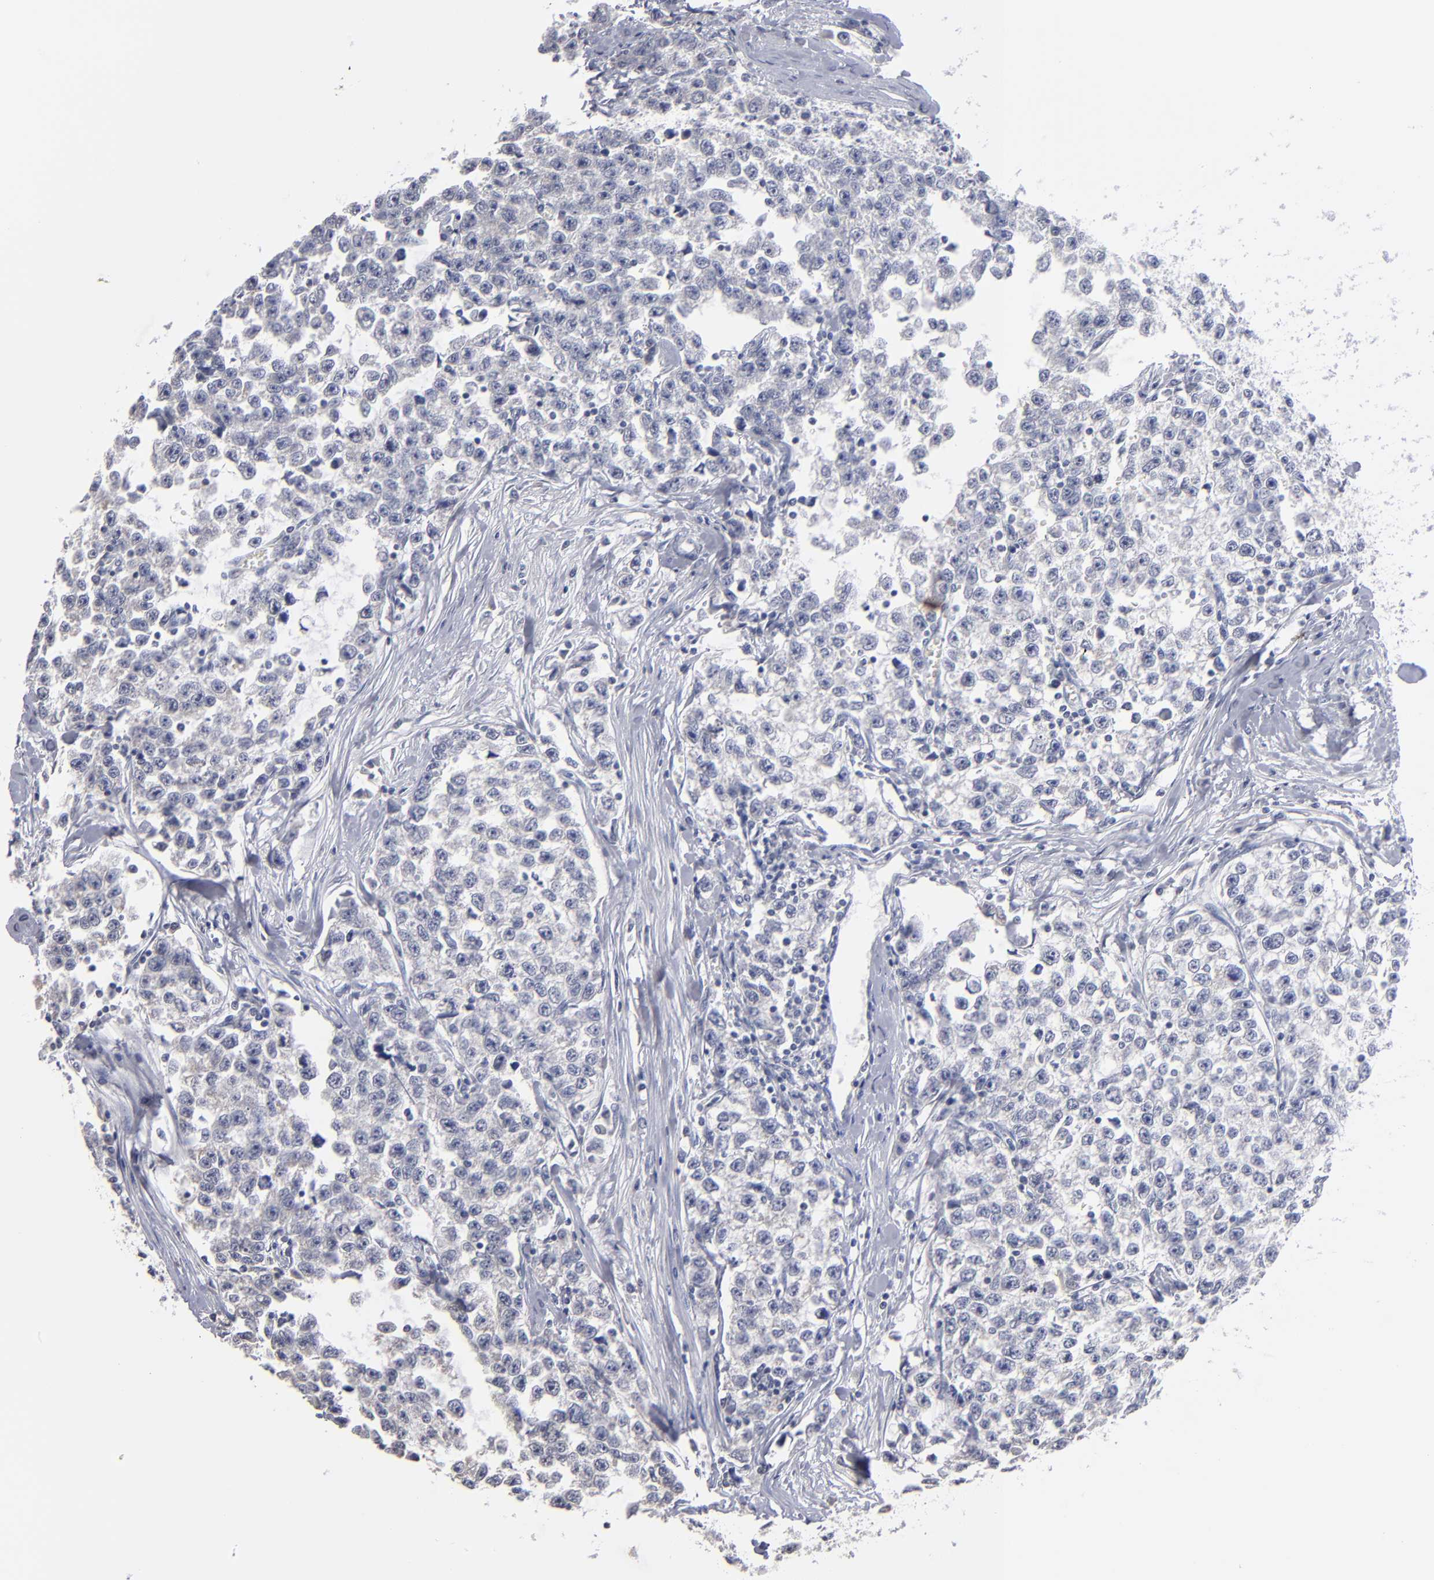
{"staining": {"intensity": "negative", "quantity": "none", "location": "none"}, "tissue": "testis cancer", "cell_type": "Tumor cells", "image_type": "cancer", "snomed": [{"axis": "morphology", "description": "Seminoma, NOS"}, {"axis": "morphology", "description": "Carcinoma, Embryonal, NOS"}, {"axis": "topography", "description": "Testis"}], "caption": "Tumor cells show no significant protein positivity in testis cancer (embryonal carcinoma).", "gene": "RPH3A", "patient": {"sex": "male", "age": 30}}